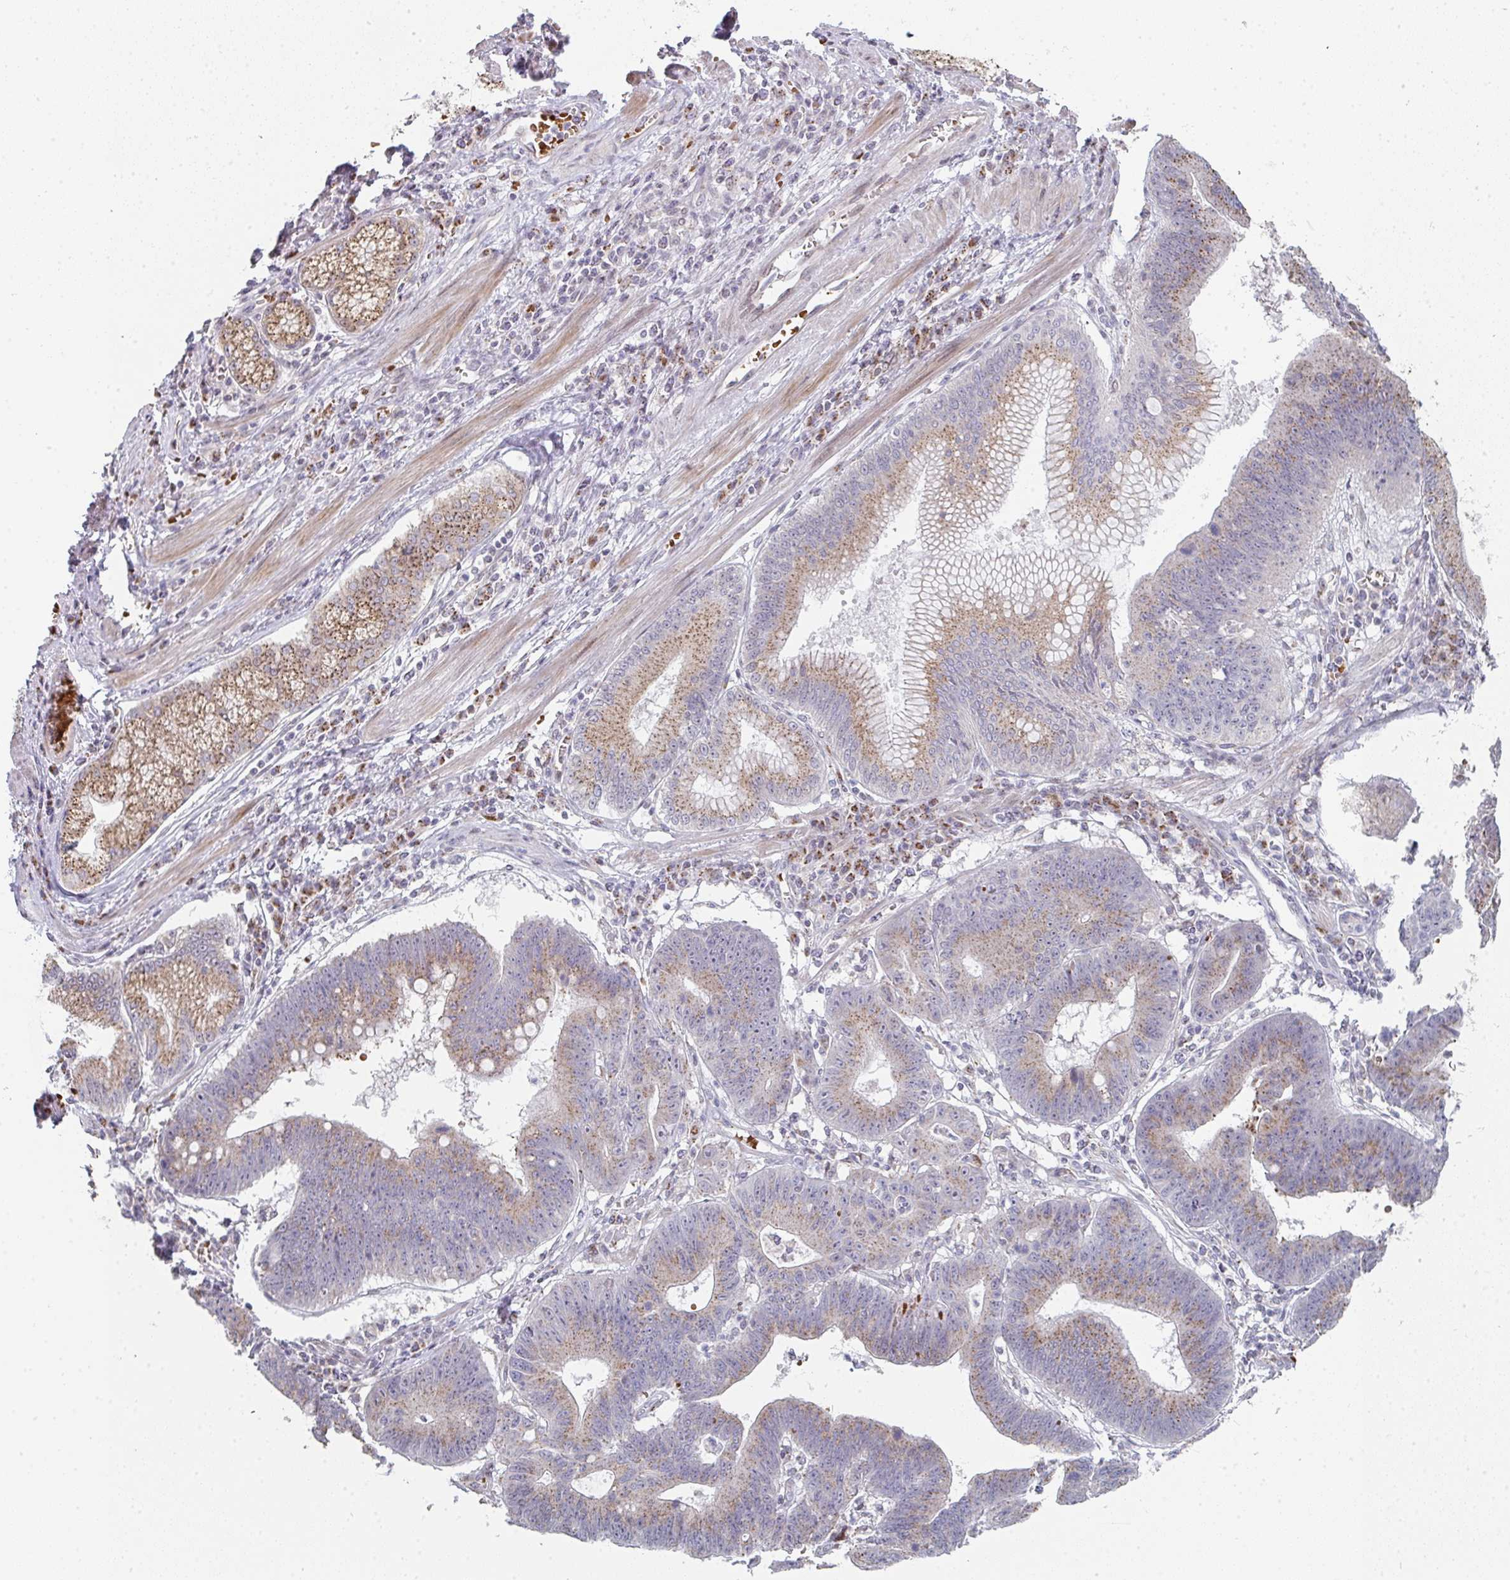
{"staining": {"intensity": "moderate", "quantity": "25%-75%", "location": "cytoplasmic/membranous"}, "tissue": "stomach cancer", "cell_type": "Tumor cells", "image_type": "cancer", "snomed": [{"axis": "morphology", "description": "Adenocarcinoma, NOS"}, {"axis": "topography", "description": "Stomach"}], "caption": "A brown stain highlights moderate cytoplasmic/membranous staining of a protein in human stomach cancer (adenocarcinoma) tumor cells.", "gene": "ZNF526", "patient": {"sex": "male", "age": 59}}